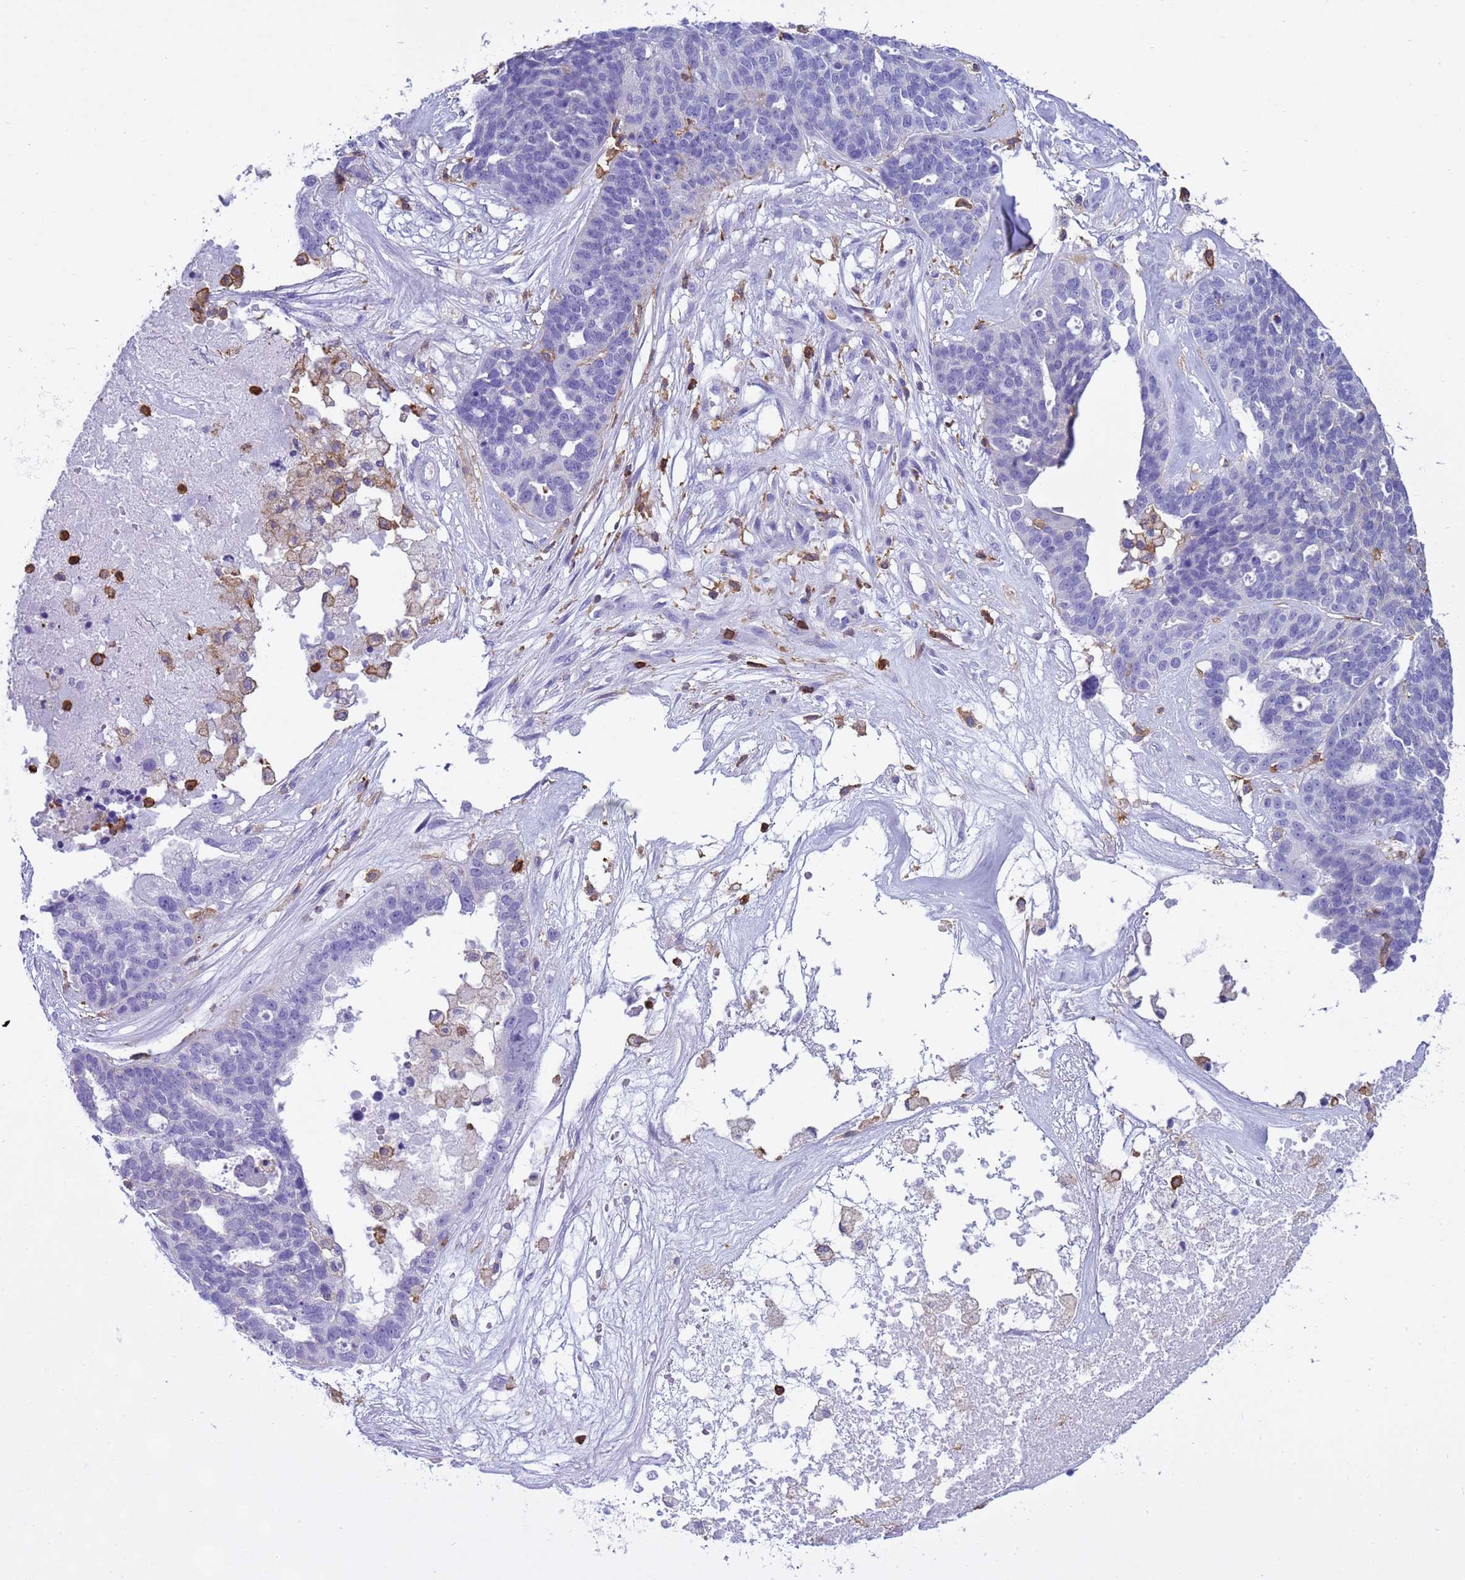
{"staining": {"intensity": "negative", "quantity": "none", "location": "none"}, "tissue": "ovarian cancer", "cell_type": "Tumor cells", "image_type": "cancer", "snomed": [{"axis": "morphology", "description": "Cystadenocarcinoma, serous, NOS"}, {"axis": "topography", "description": "Ovary"}], "caption": "Serous cystadenocarcinoma (ovarian) was stained to show a protein in brown. There is no significant positivity in tumor cells.", "gene": "IRF5", "patient": {"sex": "female", "age": 59}}